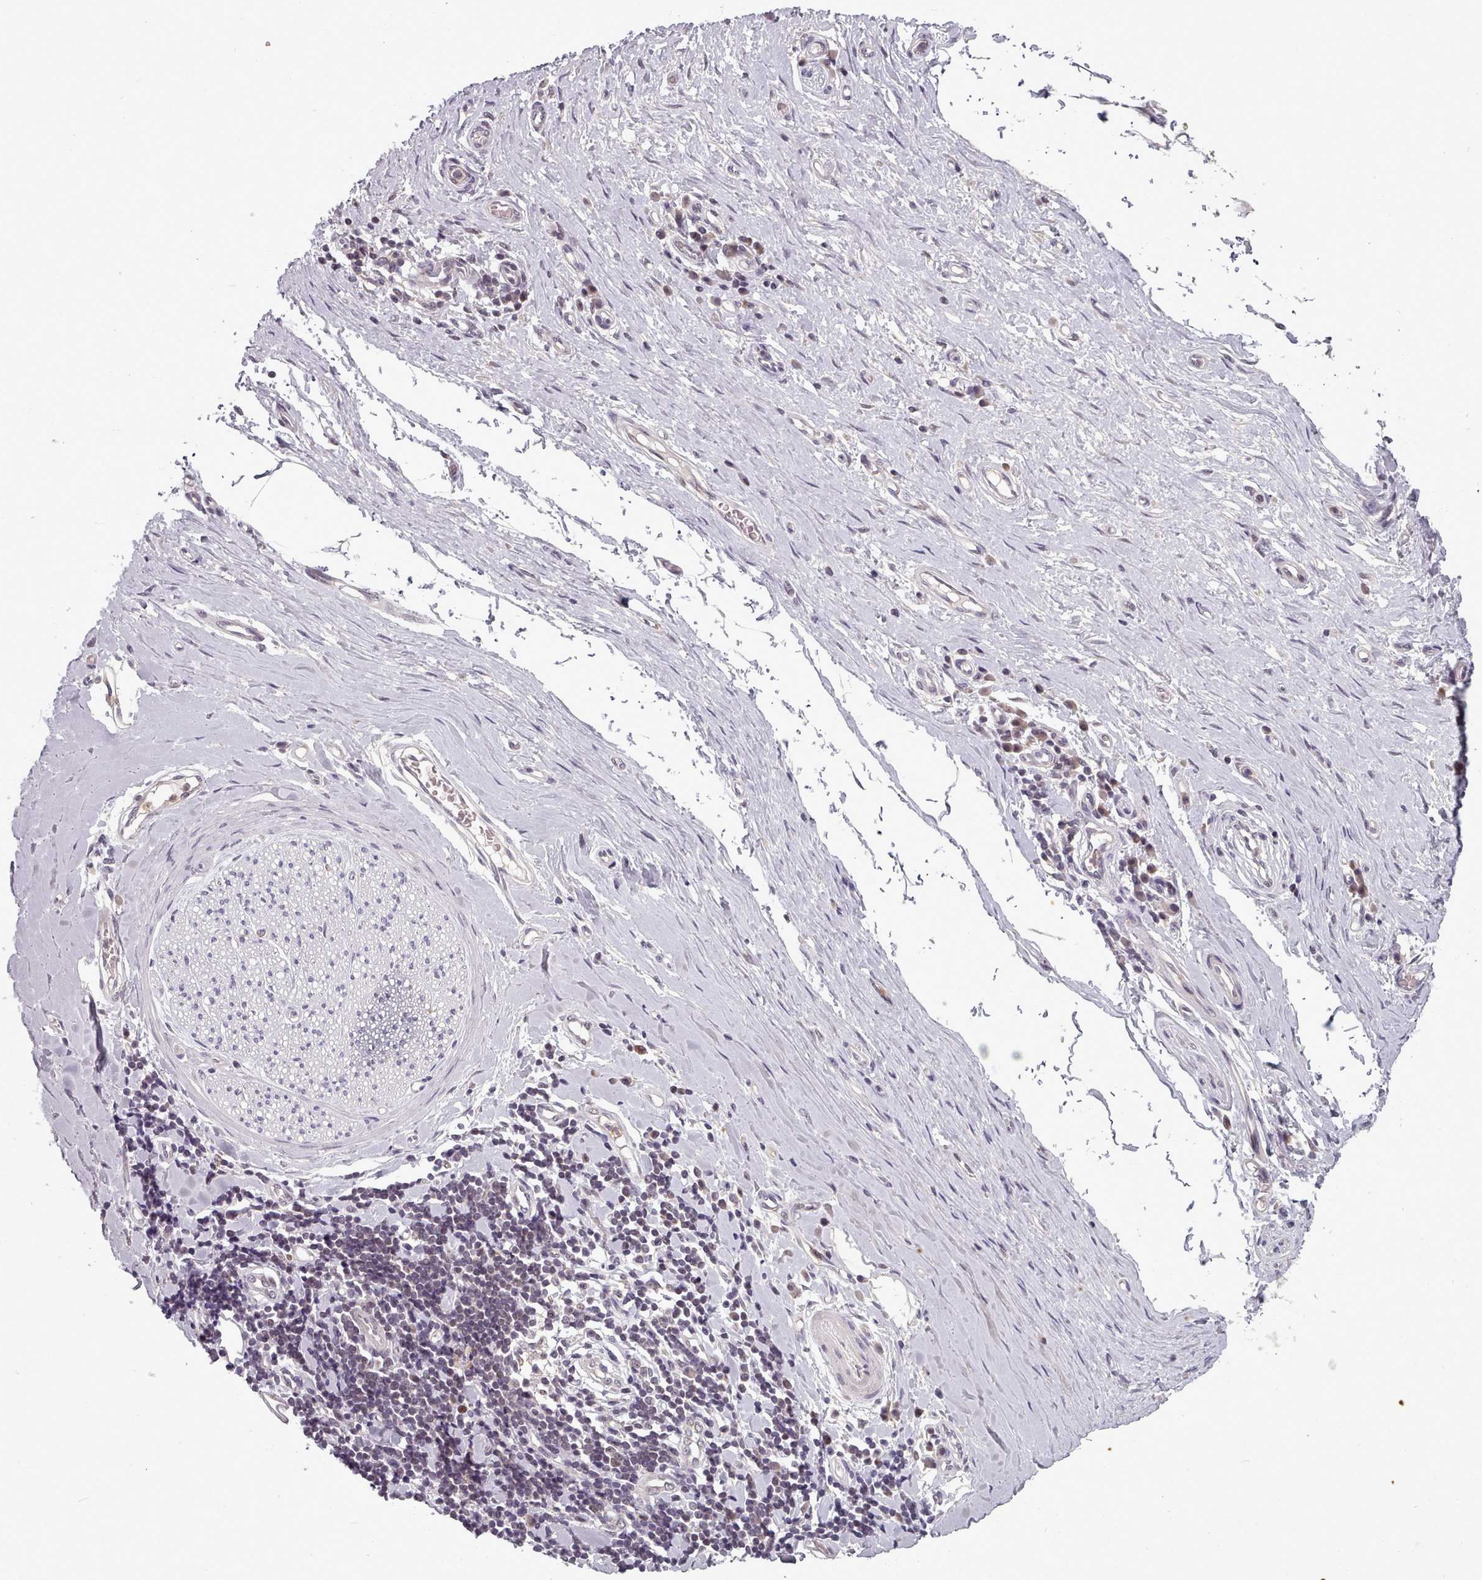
{"staining": {"intensity": "negative", "quantity": "none", "location": "none"}, "tissue": "adipose tissue", "cell_type": "Adipocytes", "image_type": "normal", "snomed": [{"axis": "morphology", "description": "Normal tissue, NOS"}, {"axis": "morphology", "description": "Adenocarcinoma, NOS"}, {"axis": "topography", "description": "Esophagus"}, {"axis": "topography", "description": "Stomach, upper"}, {"axis": "topography", "description": "Peripheral nerve tissue"}], "caption": "This is an IHC micrograph of benign human adipose tissue. There is no staining in adipocytes.", "gene": "SRSF9", "patient": {"sex": "male", "age": 62}}